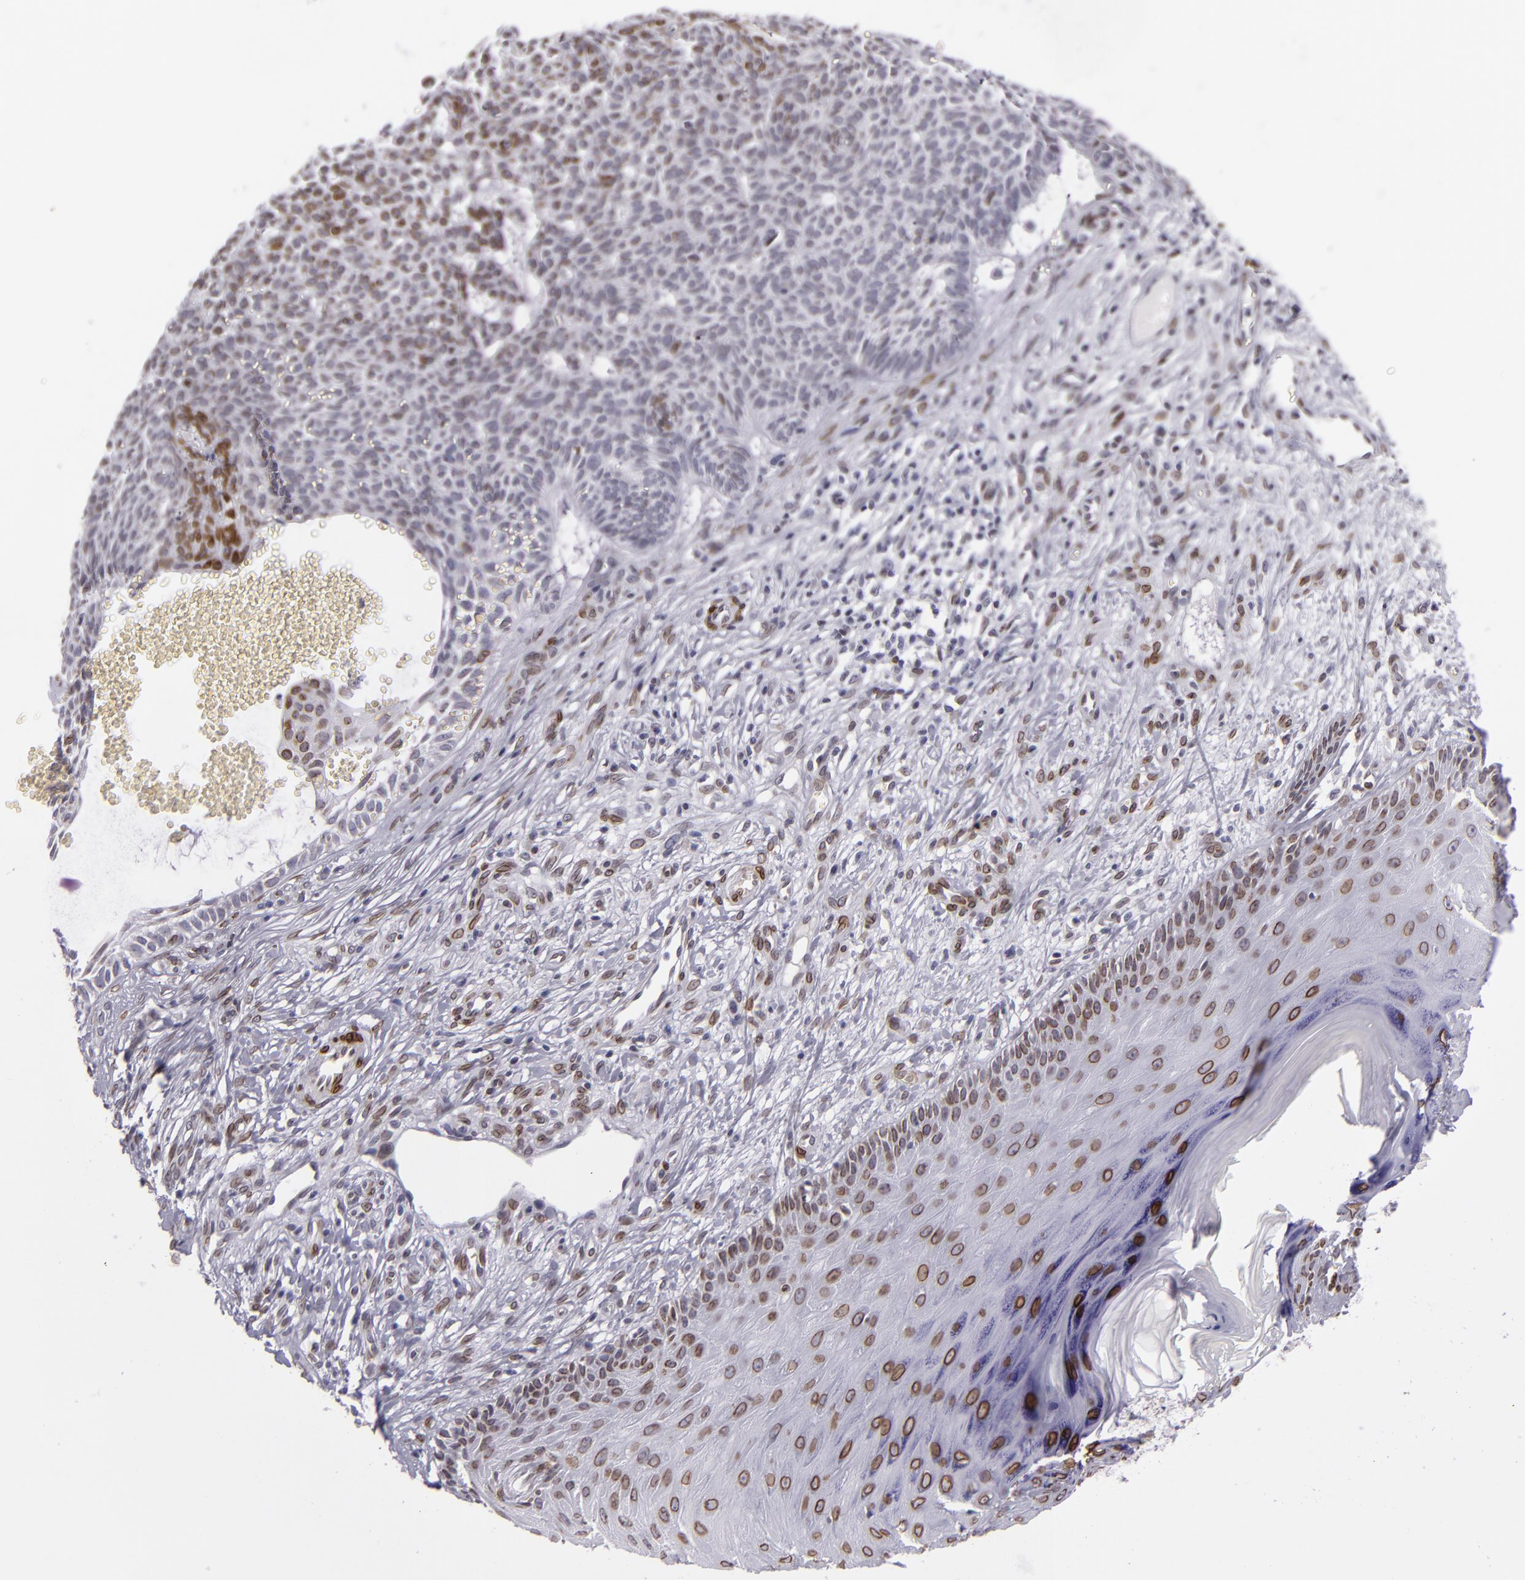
{"staining": {"intensity": "moderate", "quantity": "25%-75%", "location": "nuclear"}, "tissue": "skin cancer", "cell_type": "Tumor cells", "image_type": "cancer", "snomed": [{"axis": "morphology", "description": "Basal cell carcinoma"}, {"axis": "topography", "description": "Skin"}], "caption": "Immunohistochemical staining of skin basal cell carcinoma demonstrates medium levels of moderate nuclear protein expression in about 25%-75% of tumor cells.", "gene": "EMD", "patient": {"sex": "male", "age": 75}}